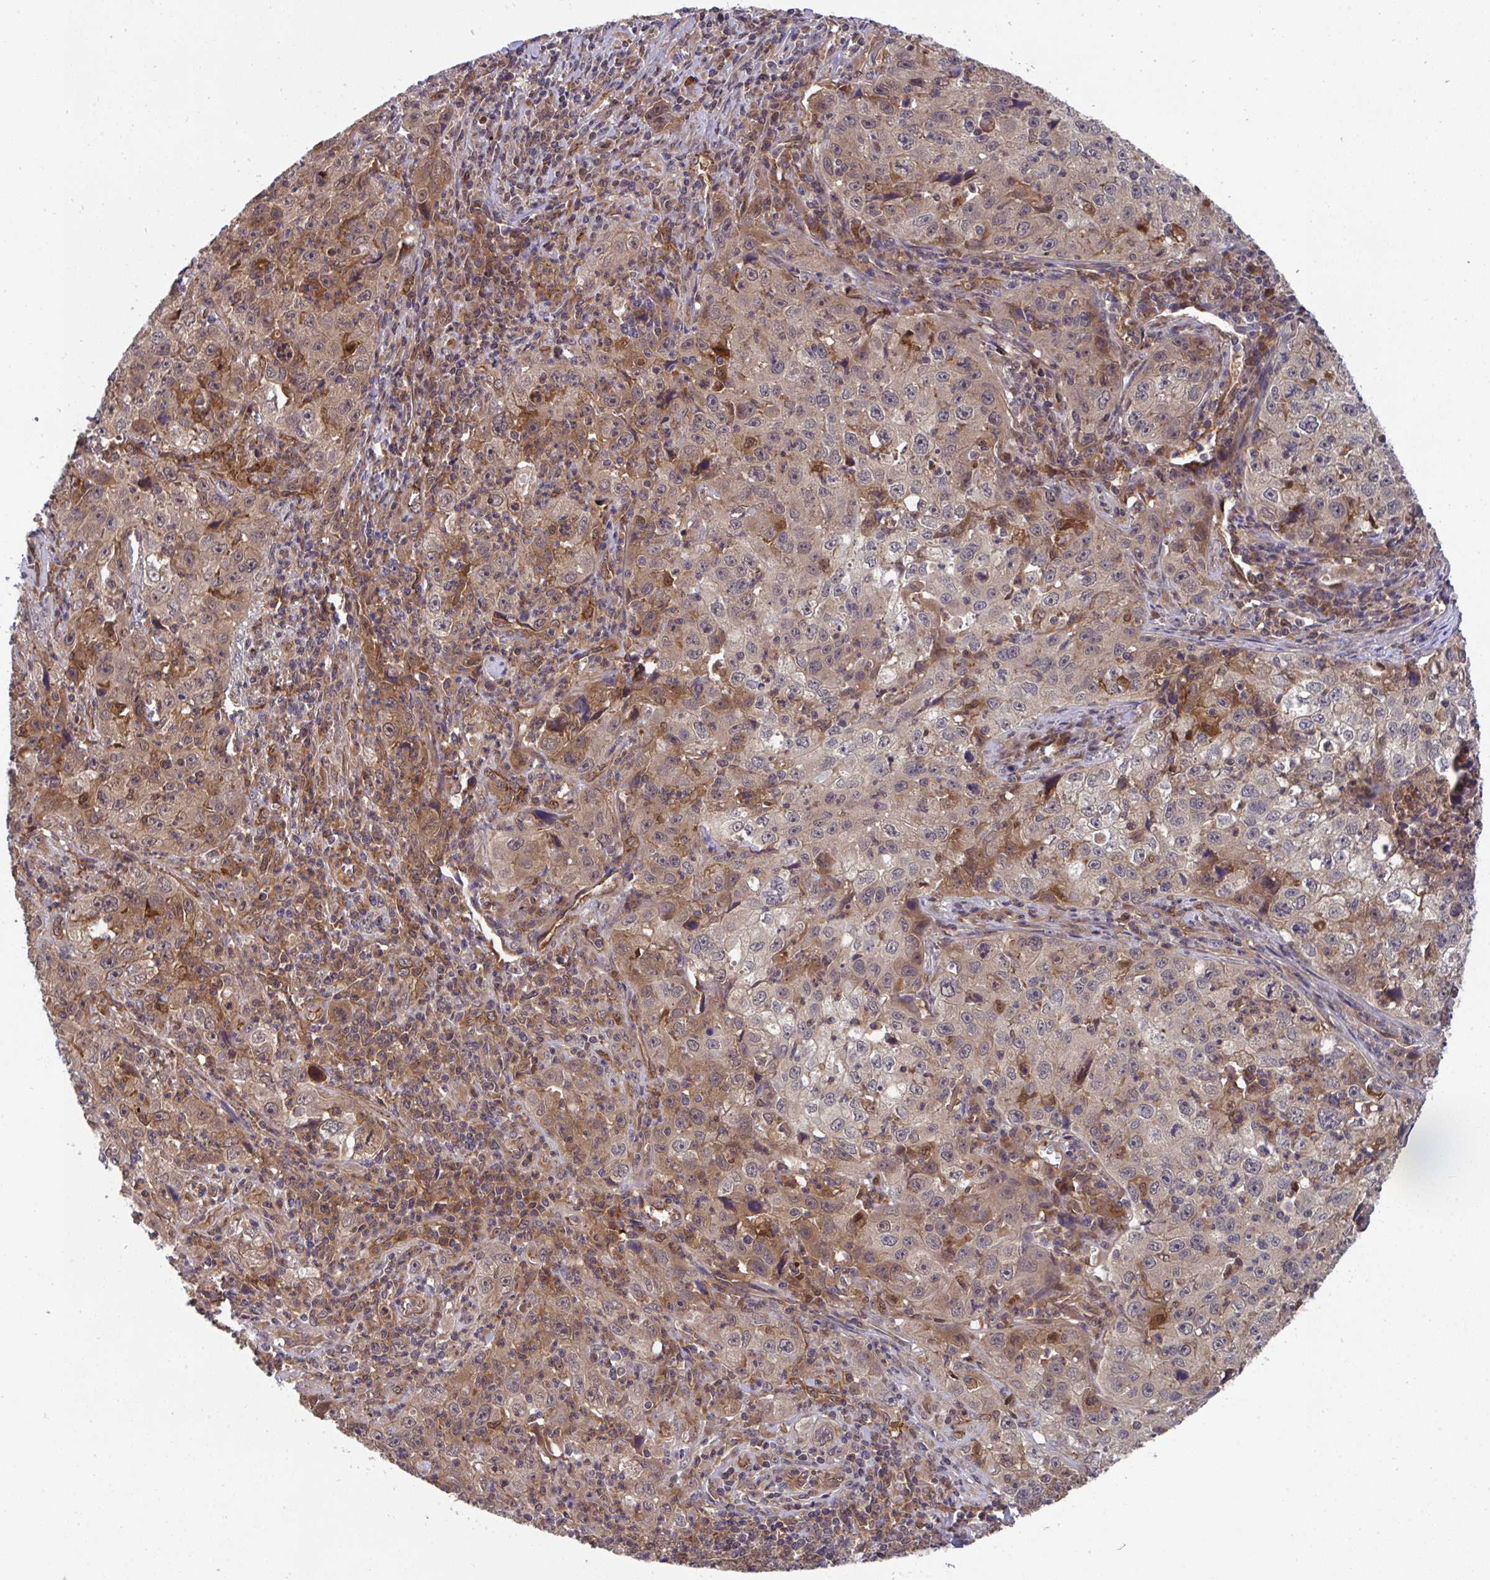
{"staining": {"intensity": "weak", "quantity": "<25%", "location": "cytoplasmic/membranous,nuclear"}, "tissue": "lung cancer", "cell_type": "Tumor cells", "image_type": "cancer", "snomed": [{"axis": "morphology", "description": "Squamous cell carcinoma, NOS"}, {"axis": "topography", "description": "Lung"}], "caption": "Tumor cells show no significant protein positivity in lung squamous cell carcinoma.", "gene": "TIGAR", "patient": {"sex": "male", "age": 71}}